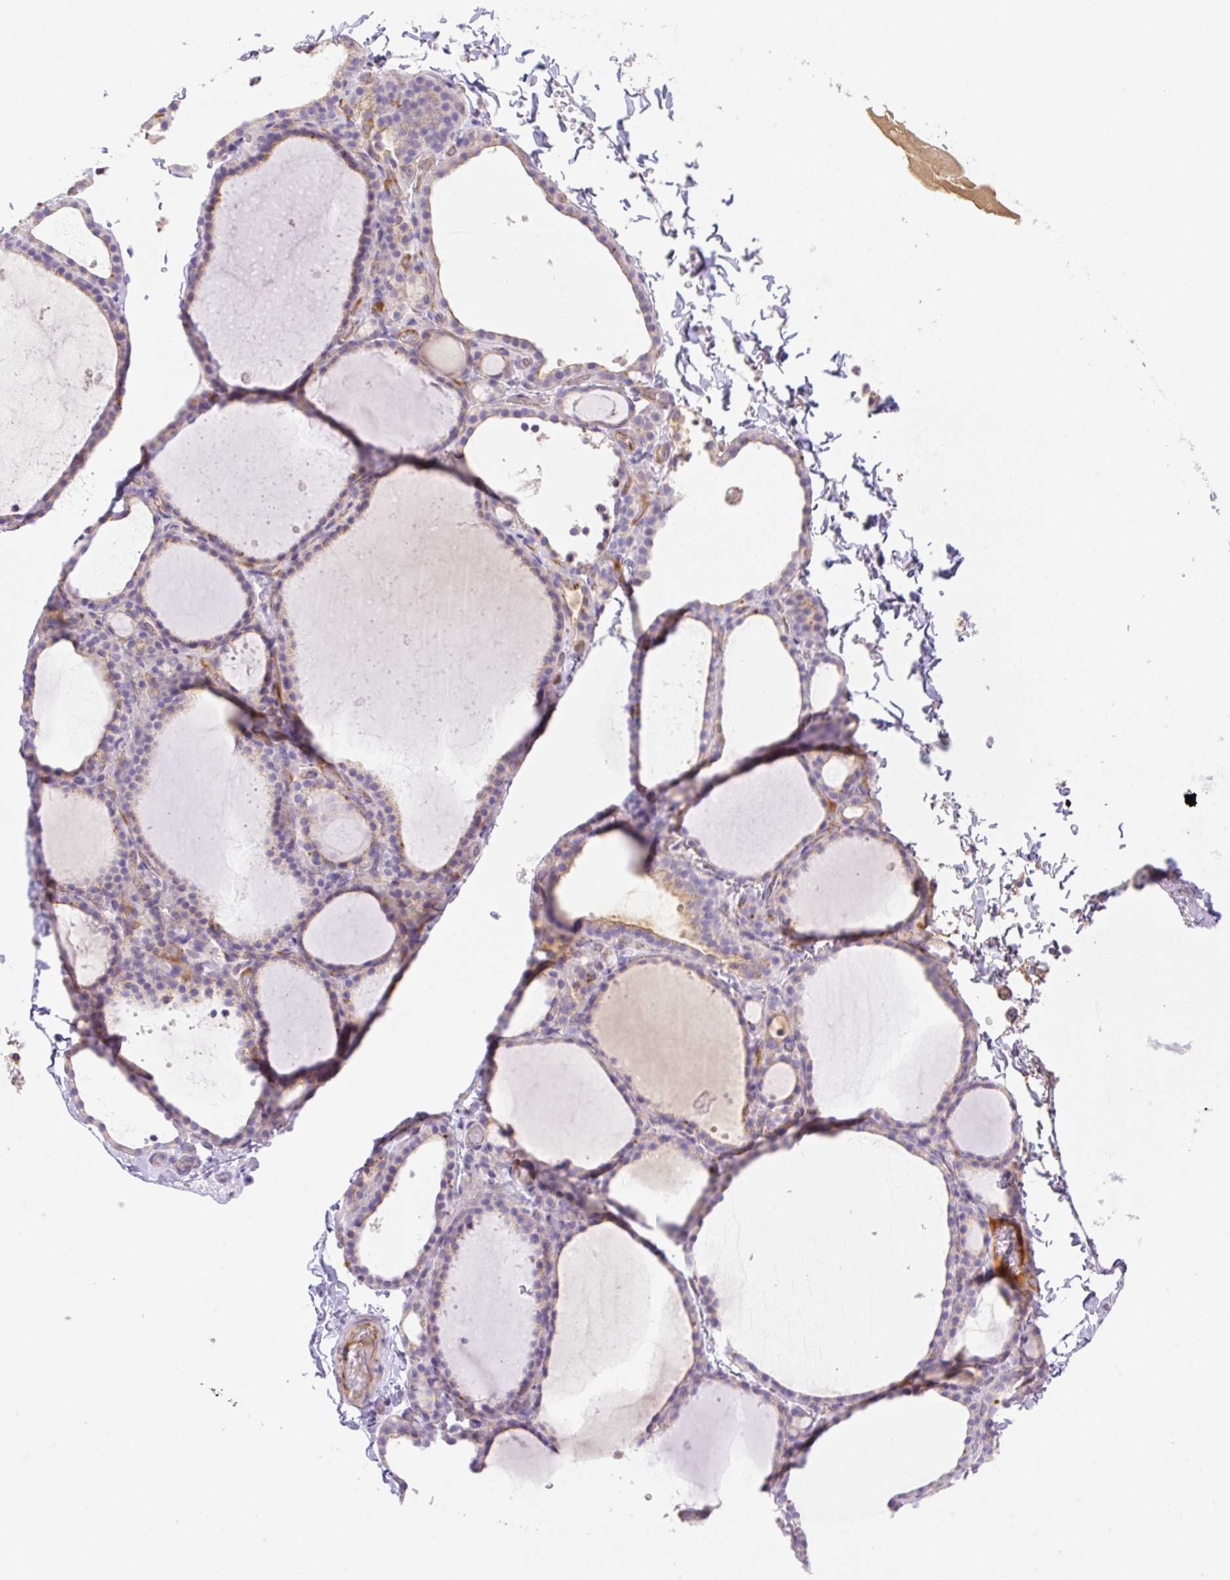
{"staining": {"intensity": "weak", "quantity": "25%-75%", "location": "cytoplasmic/membranous"}, "tissue": "thyroid gland", "cell_type": "Glandular cells", "image_type": "normal", "snomed": [{"axis": "morphology", "description": "Normal tissue, NOS"}, {"axis": "topography", "description": "Thyroid gland"}], "caption": "Protein expression analysis of normal thyroid gland displays weak cytoplasmic/membranous staining in approximately 25%-75% of glandular cells.", "gene": "DENND5A", "patient": {"sex": "female", "age": 22}}